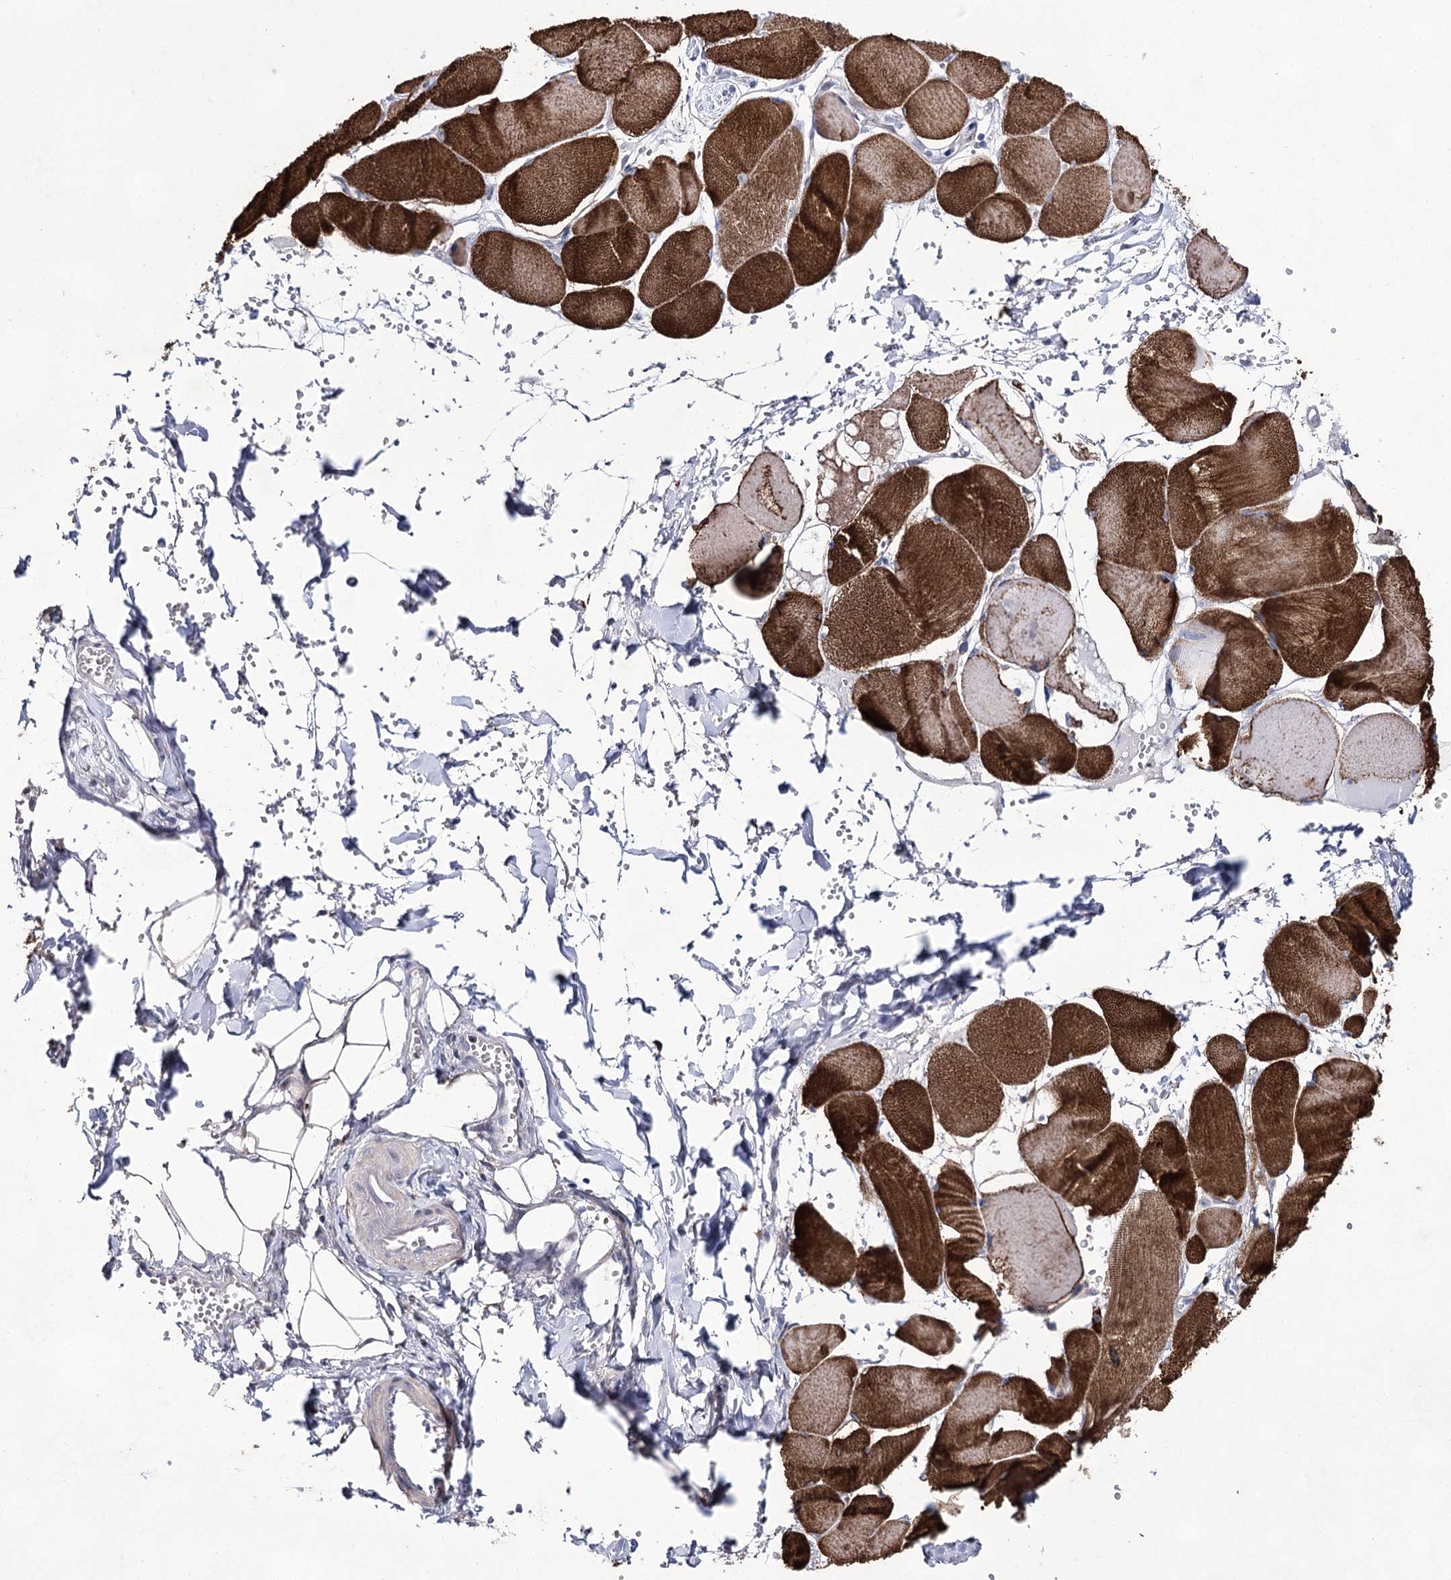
{"staining": {"intensity": "negative", "quantity": "none", "location": "none"}, "tissue": "adipose tissue", "cell_type": "Adipocytes", "image_type": "normal", "snomed": [{"axis": "morphology", "description": "Normal tissue, NOS"}, {"axis": "topography", "description": "Skeletal muscle"}, {"axis": "topography", "description": "Peripheral nerve tissue"}], "caption": "Immunohistochemistry image of unremarkable adipose tissue: human adipose tissue stained with DAB reveals no significant protein positivity in adipocytes. (DAB (3,3'-diaminobenzidine) IHC visualized using brightfield microscopy, high magnification).", "gene": "UGDH", "patient": {"sex": "female", "age": 55}}